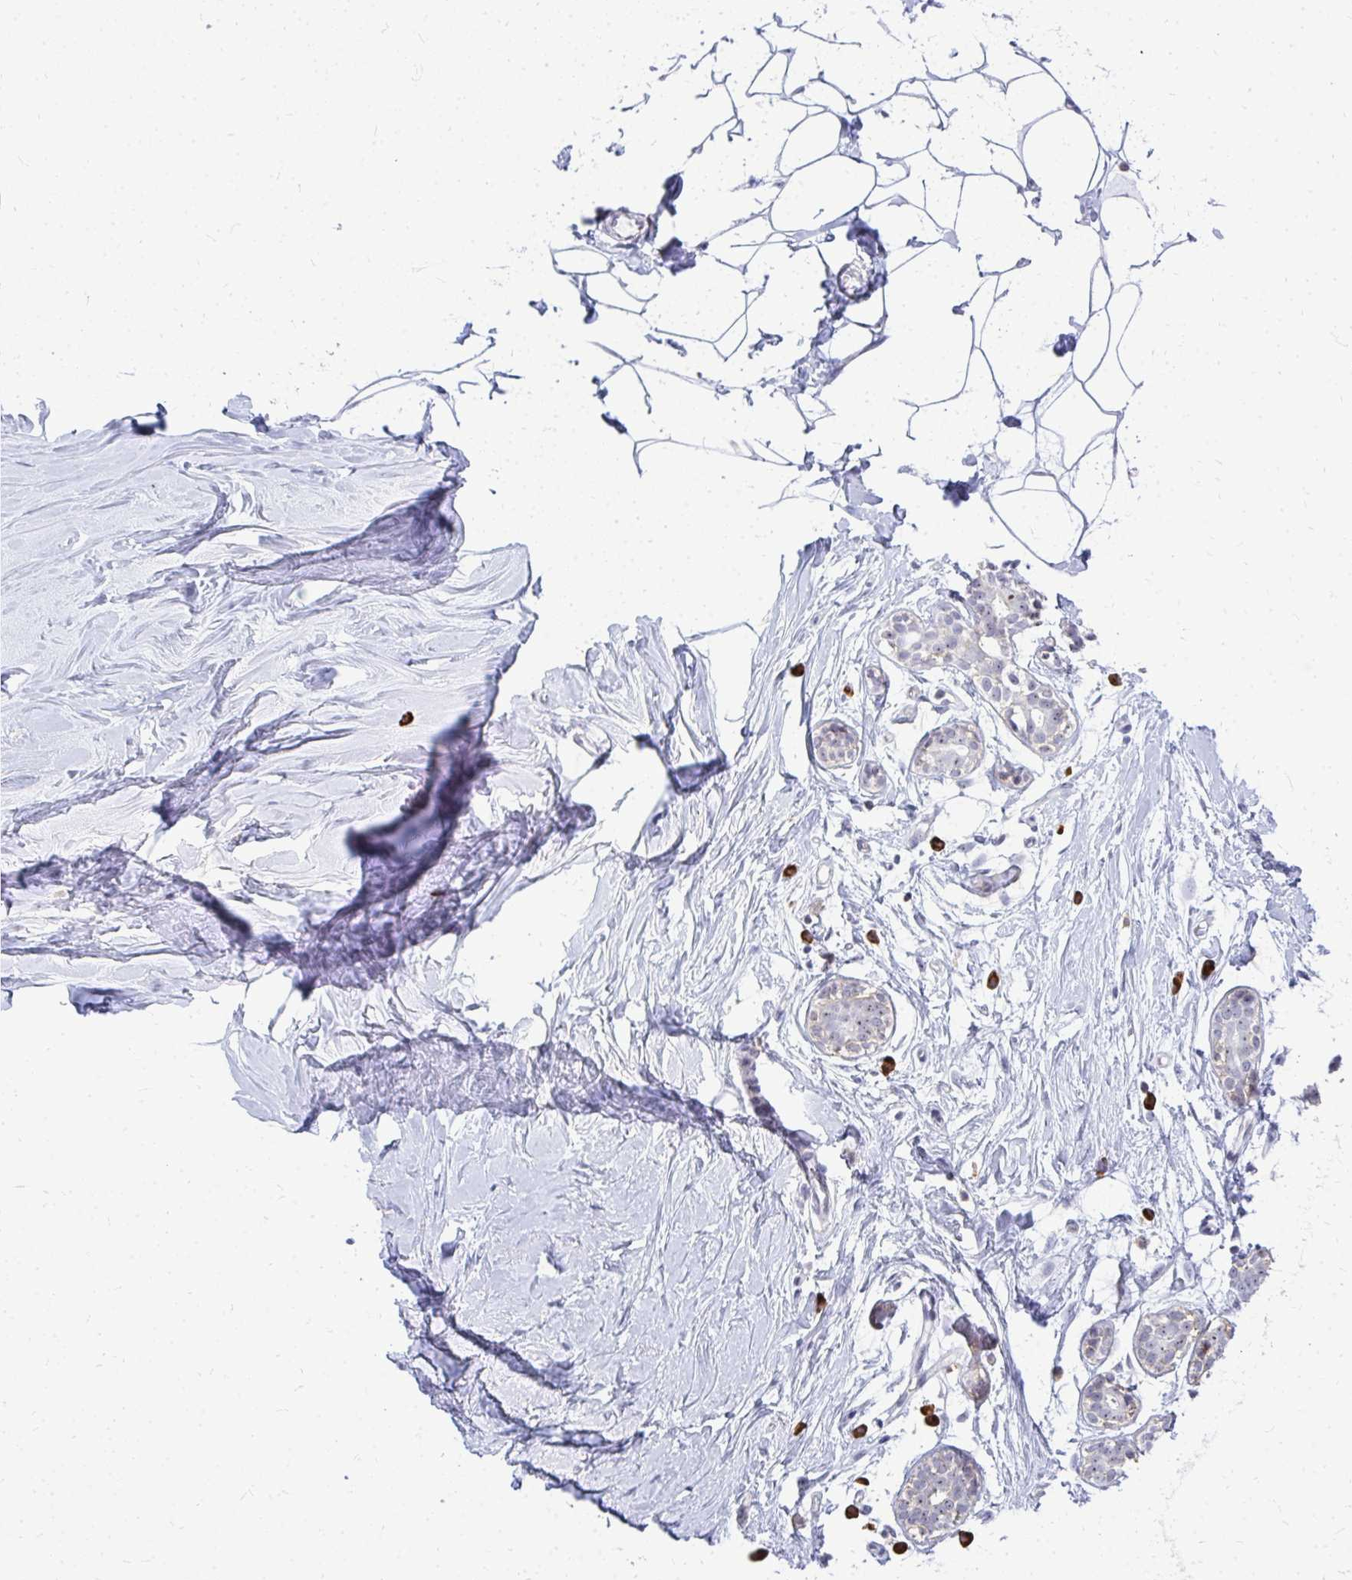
{"staining": {"intensity": "negative", "quantity": "none", "location": "none"}, "tissue": "breast", "cell_type": "Adipocytes", "image_type": "normal", "snomed": [{"axis": "morphology", "description": "Normal tissue, NOS"}, {"axis": "topography", "description": "Breast"}], "caption": "High magnification brightfield microscopy of benign breast stained with DAB (brown) and counterstained with hematoxylin (blue): adipocytes show no significant expression. Nuclei are stained in blue.", "gene": "FAM9A", "patient": {"sex": "female", "age": 27}}